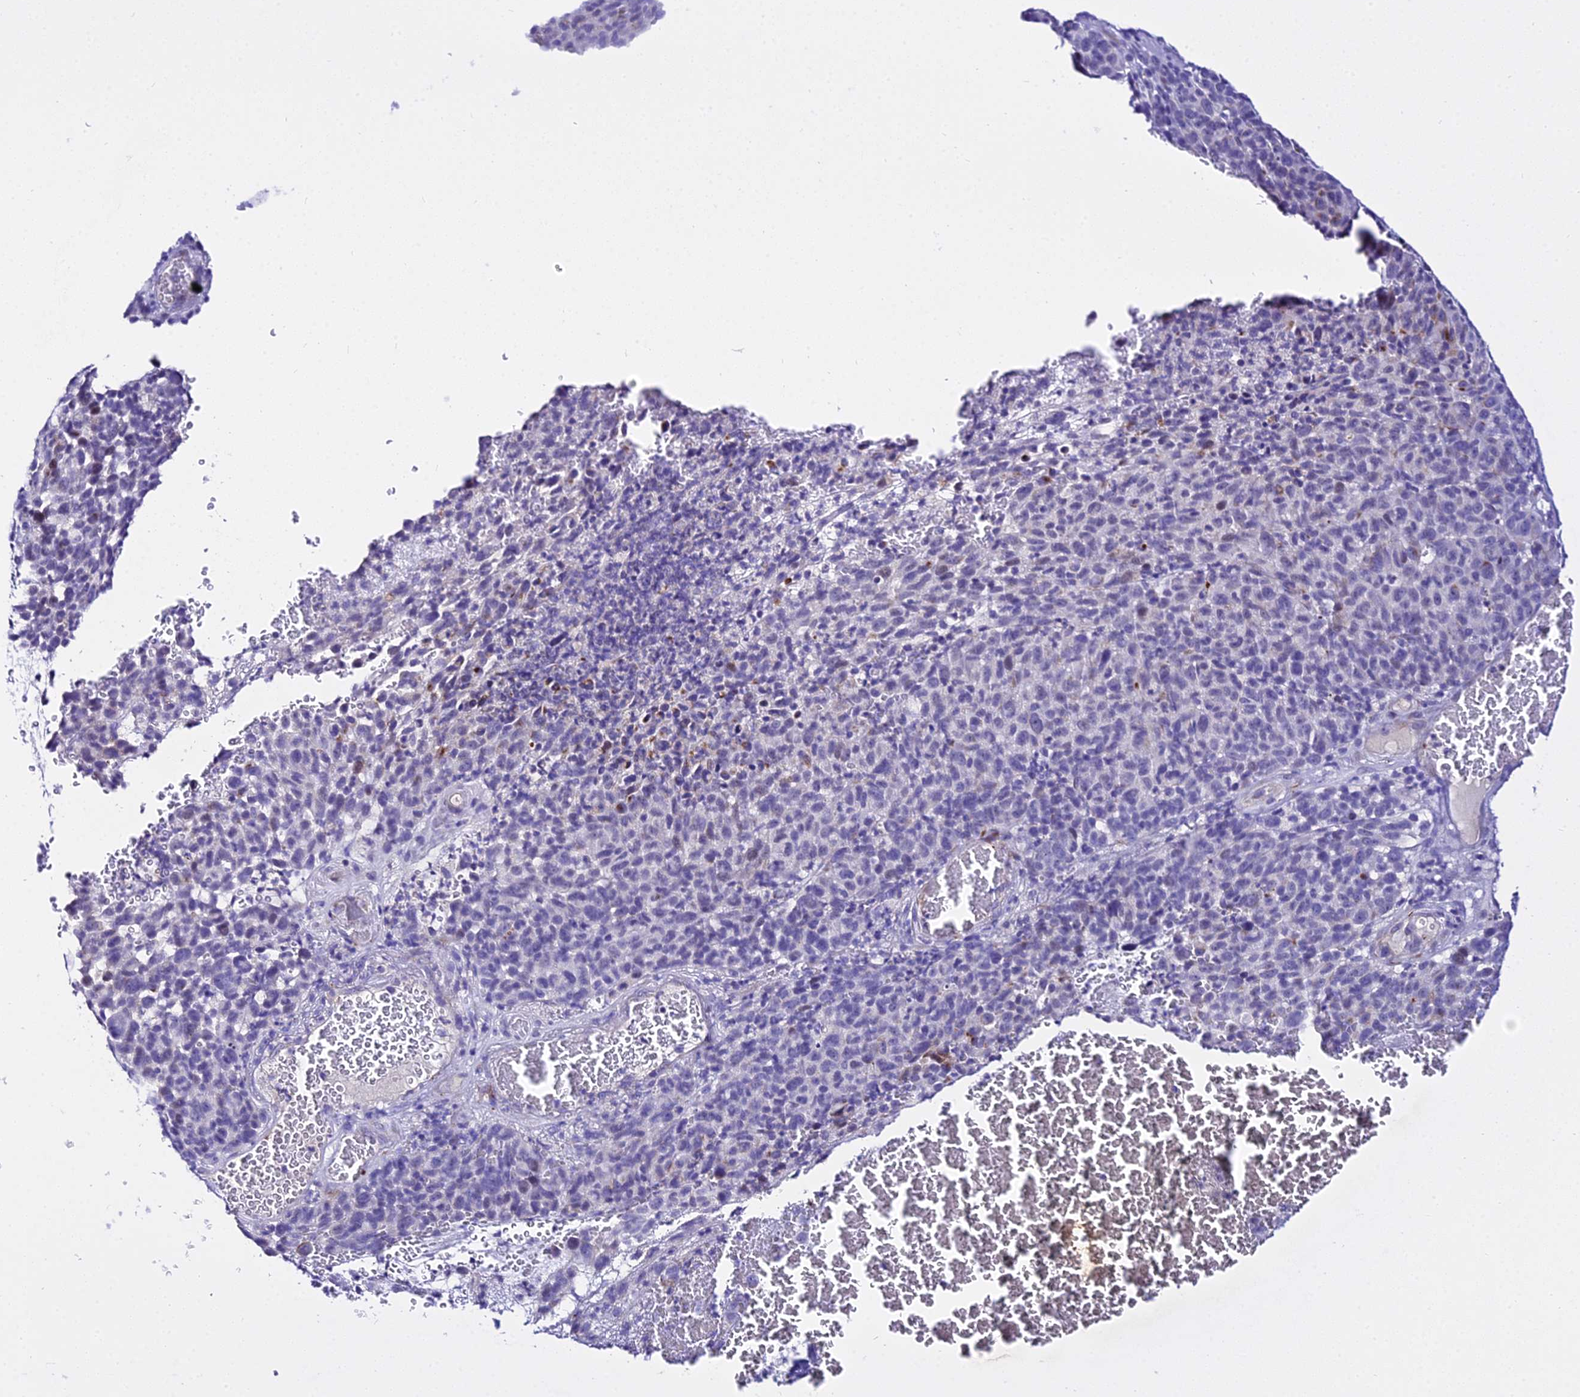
{"staining": {"intensity": "negative", "quantity": "none", "location": "none"}, "tissue": "melanoma", "cell_type": "Tumor cells", "image_type": "cancer", "snomed": [{"axis": "morphology", "description": "Malignant melanoma, NOS"}, {"axis": "topography", "description": "Skin"}], "caption": "Tumor cells are negative for brown protein staining in melanoma.", "gene": "DEFB106A", "patient": {"sex": "male", "age": 49}}